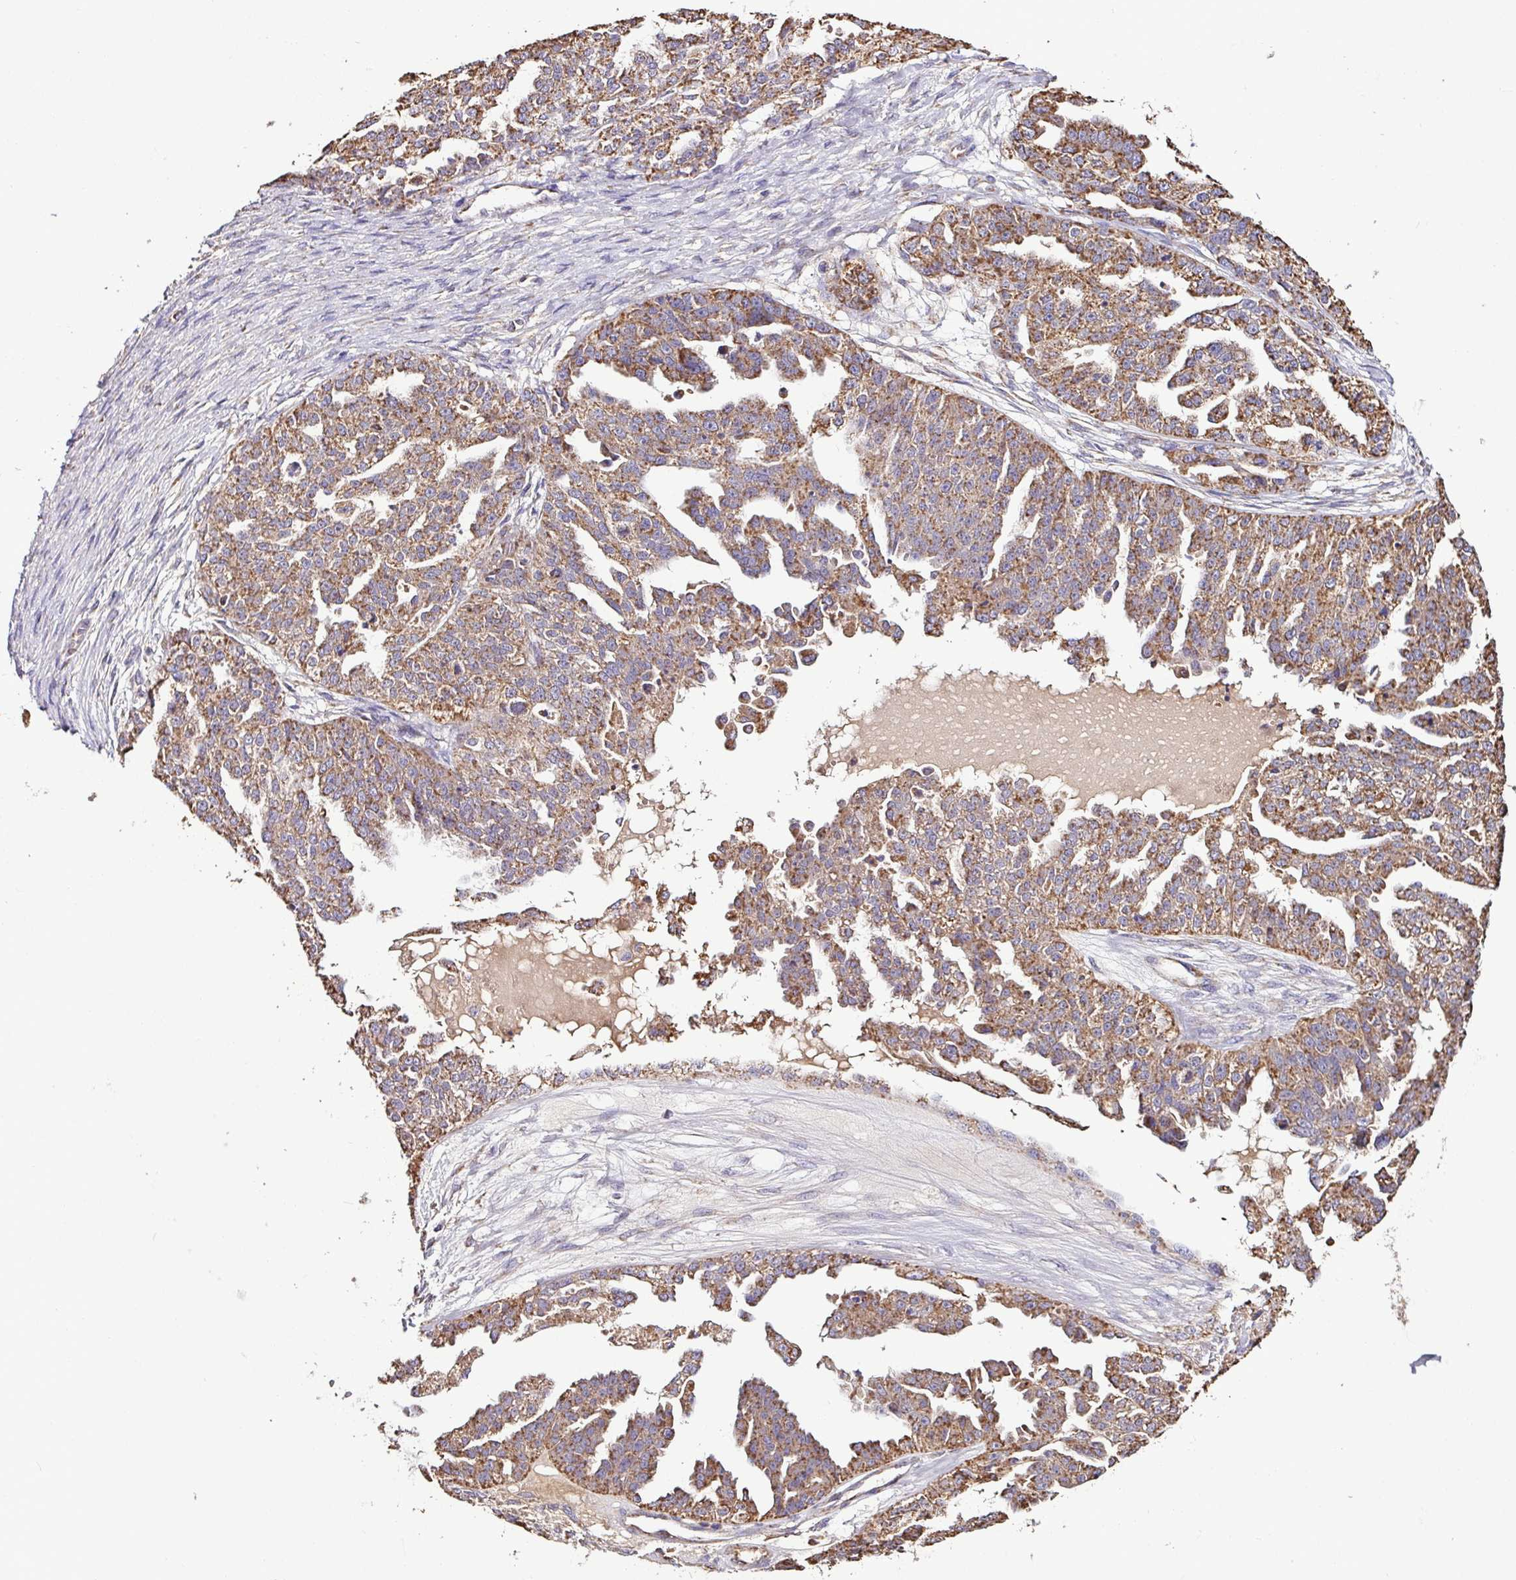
{"staining": {"intensity": "moderate", "quantity": ">75%", "location": "cytoplasmic/membranous"}, "tissue": "ovarian cancer", "cell_type": "Tumor cells", "image_type": "cancer", "snomed": [{"axis": "morphology", "description": "Cystadenocarcinoma, serous, NOS"}, {"axis": "topography", "description": "Ovary"}], "caption": "Ovarian cancer stained for a protein (brown) exhibits moderate cytoplasmic/membranous positive expression in approximately >75% of tumor cells.", "gene": "CPD", "patient": {"sex": "female", "age": 58}}